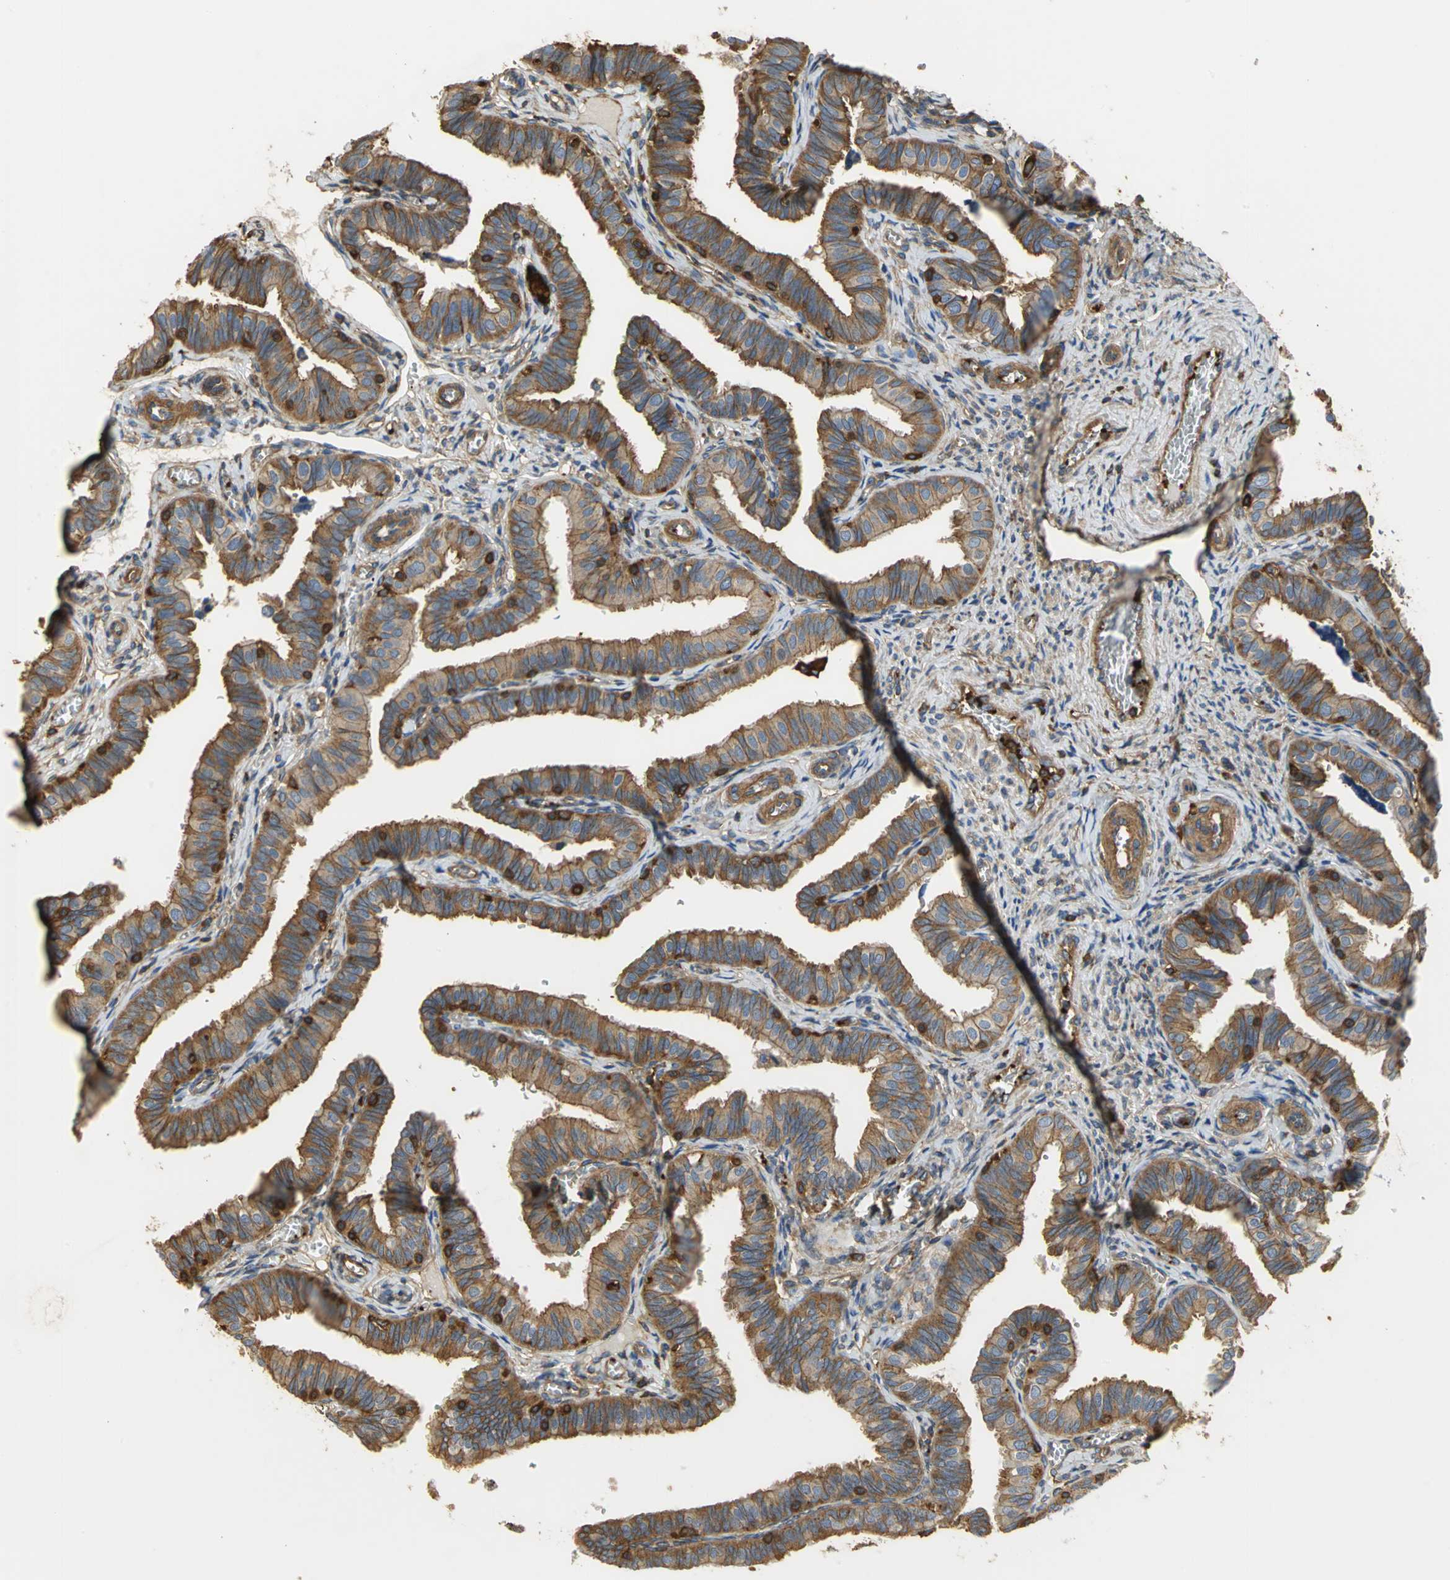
{"staining": {"intensity": "strong", "quantity": ">75%", "location": "cytoplasmic/membranous"}, "tissue": "fallopian tube", "cell_type": "Glandular cells", "image_type": "normal", "snomed": [{"axis": "morphology", "description": "Normal tissue, NOS"}, {"axis": "topography", "description": "Fallopian tube"}], "caption": "This is a micrograph of IHC staining of normal fallopian tube, which shows strong positivity in the cytoplasmic/membranous of glandular cells.", "gene": "TLN1", "patient": {"sex": "female", "age": 46}}